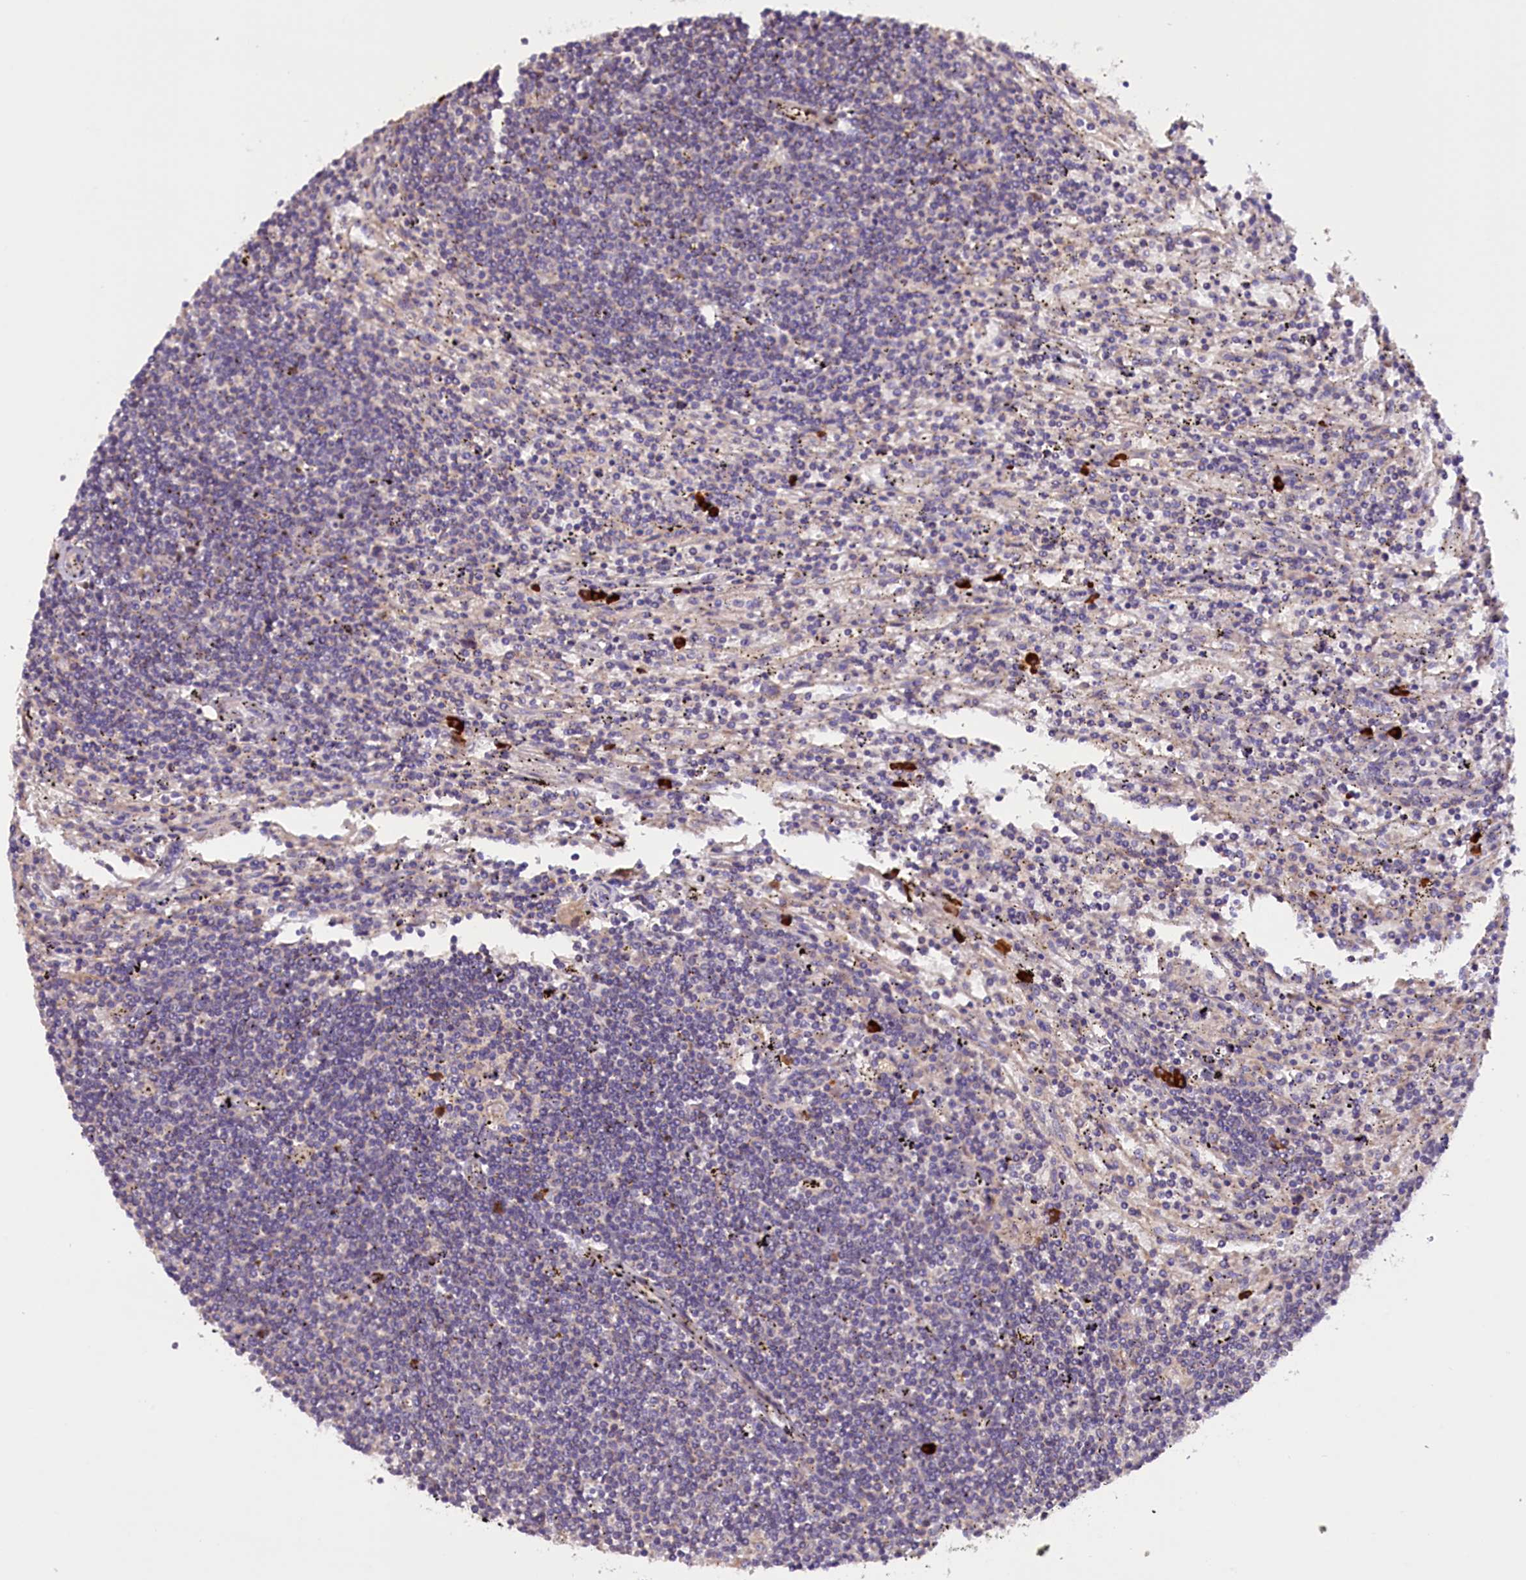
{"staining": {"intensity": "negative", "quantity": "none", "location": "none"}, "tissue": "lymphoma", "cell_type": "Tumor cells", "image_type": "cancer", "snomed": [{"axis": "morphology", "description": "Malignant lymphoma, non-Hodgkin's type, Low grade"}, {"axis": "topography", "description": "Spleen"}], "caption": "Tumor cells show no significant positivity in low-grade malignant lymphoma, non-Hodgkin's type.", "gene": "FRY", "patient": {"sex": "male", "age": 76}}